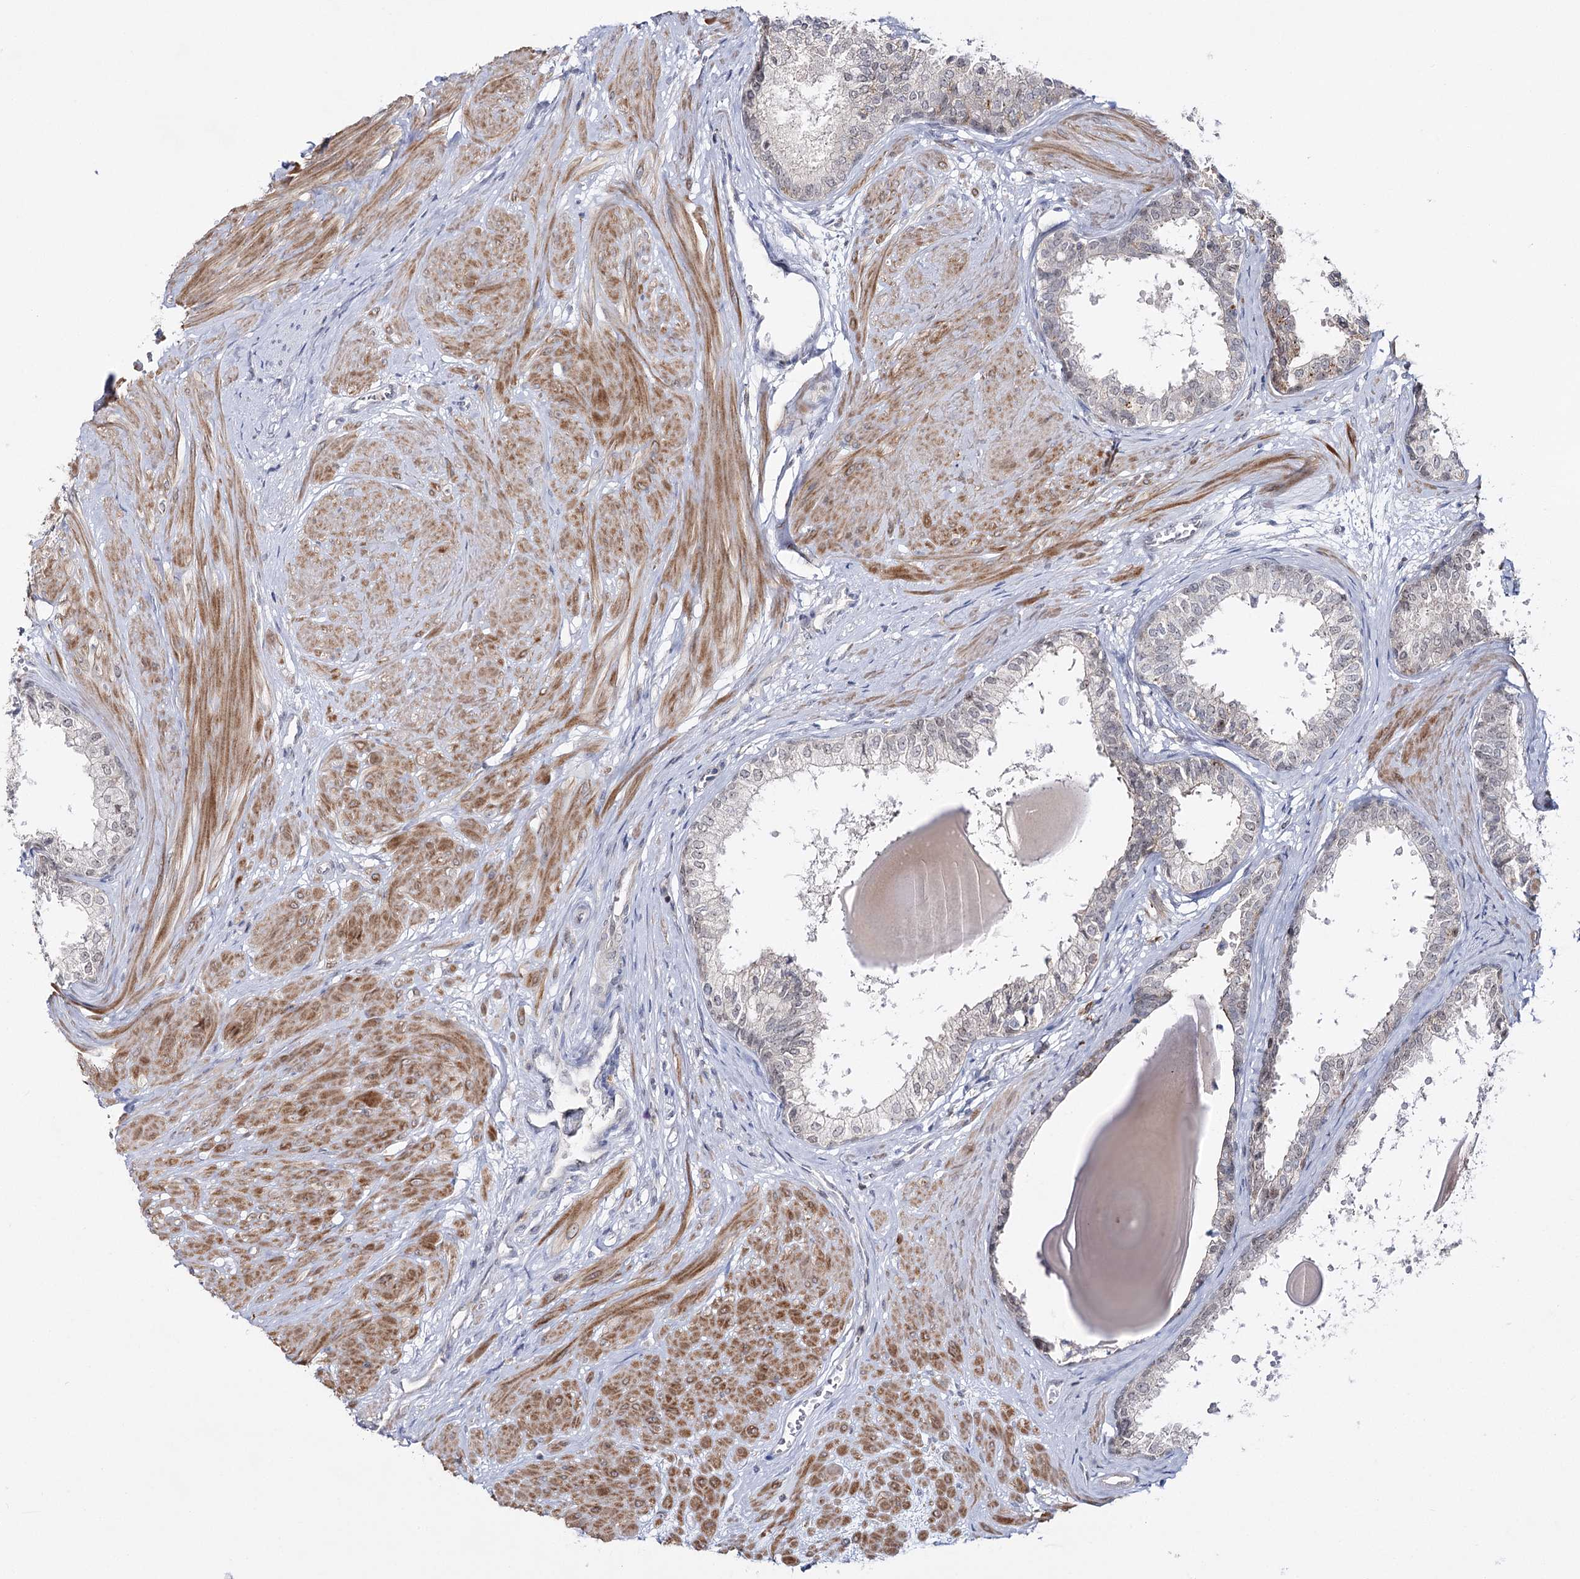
{"staining": {"intensity": "strong", "quantity": "<25%", "location": "cytoplasmic/membranous"}, "tissue": "prostate", "cell_type": "Glandular cells", "image_type": "normal", "snomed": [{"axis": "morphology", "description": "Normal tissue, NOS"}, {"axis": "topography", "description": "Prostate"}], "caption": "Immunohistochemistry (IHC) micrograph of normal human prostate stained for a protein (brown), which displays medium levels of strong cytoplasmic/membranous staining in approximately <25% of glandular cells.", "gene": "ZC3H8", "patient": {"sex": "male", "age": 48}}